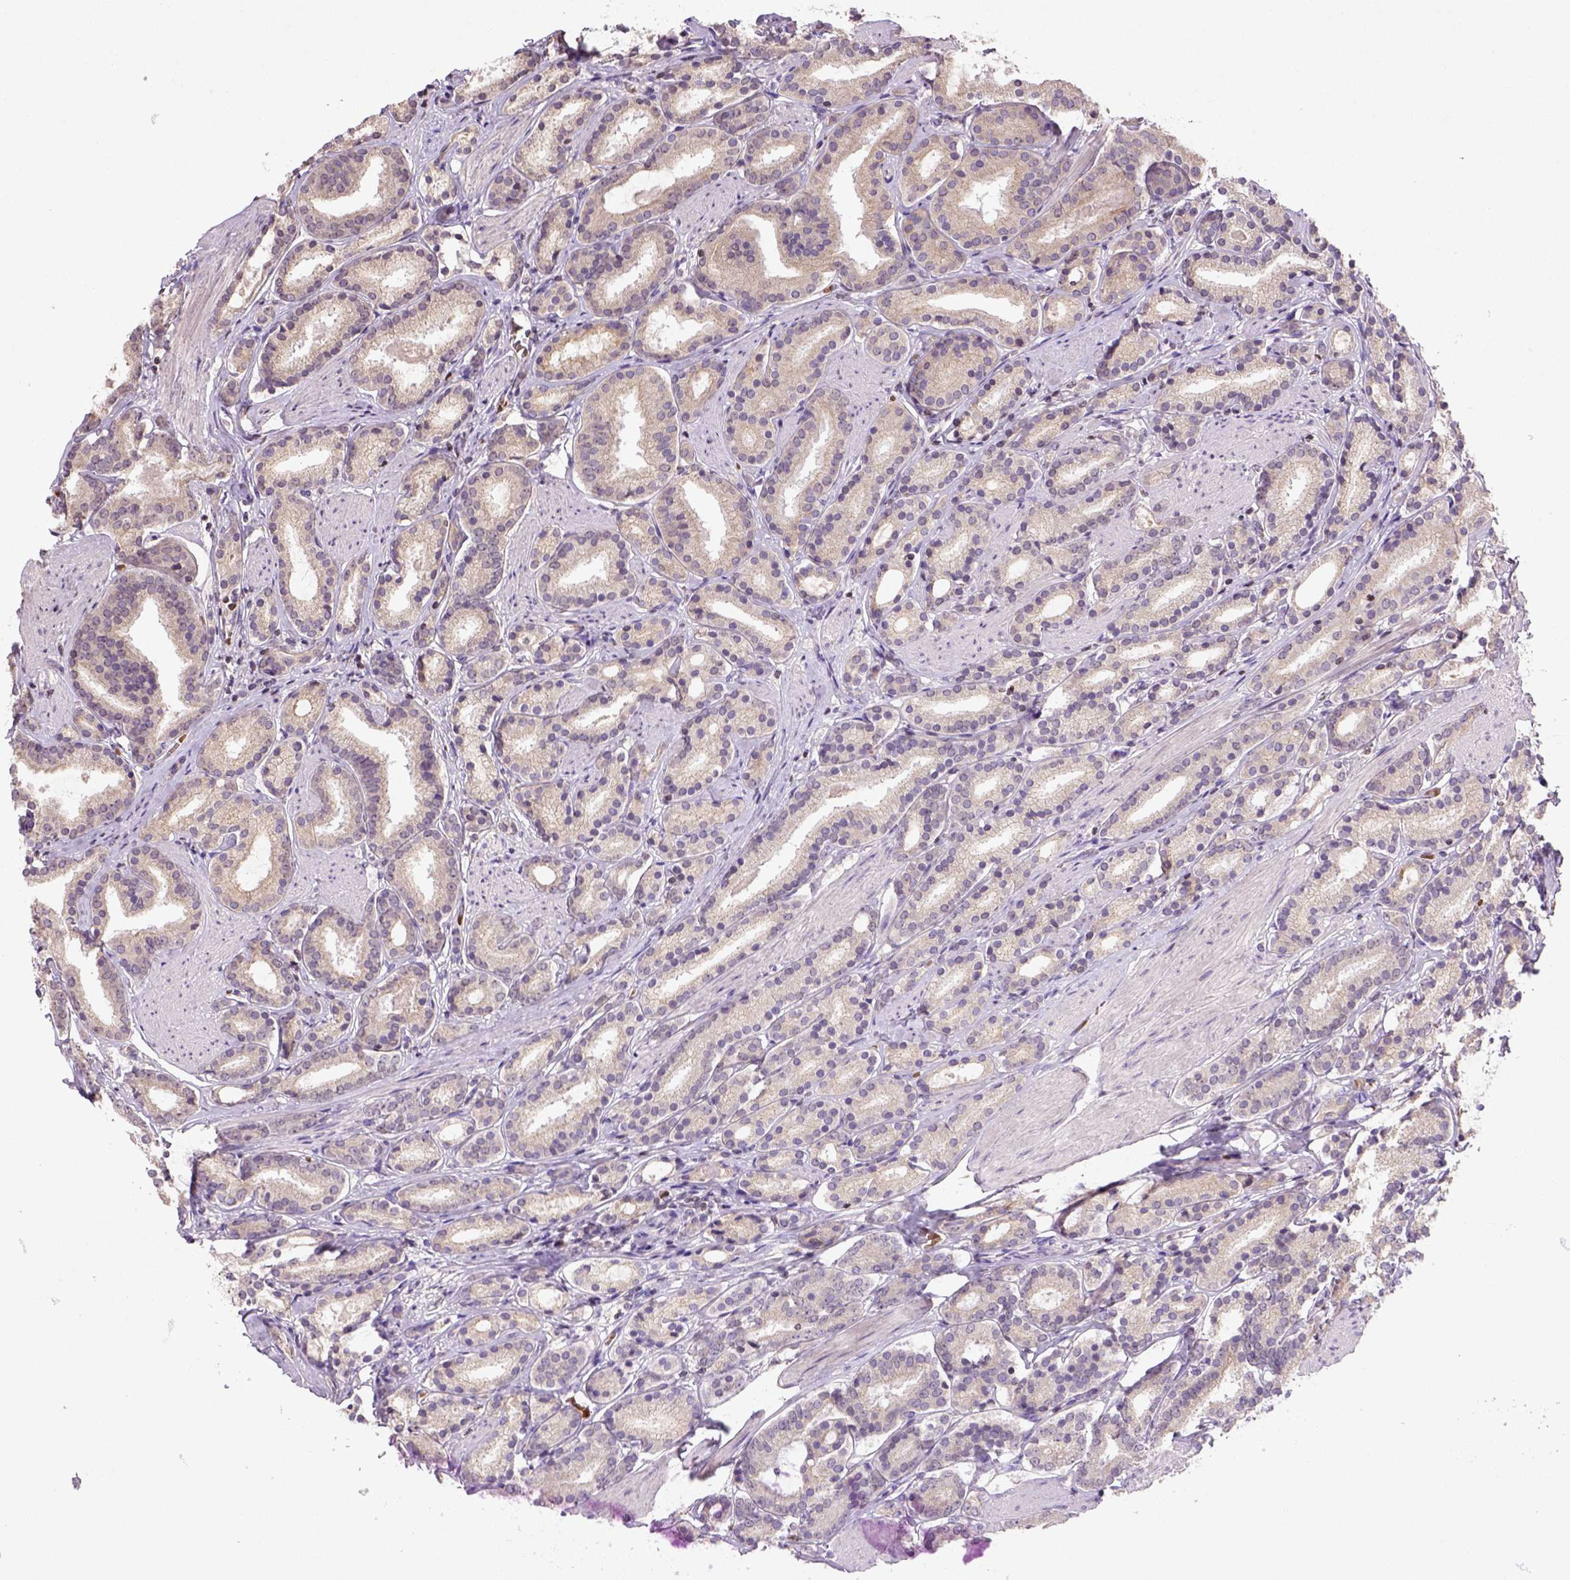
{"staining": {"intensity": "weak", "quantity": "<25%", "location": "cytoplasmic/membranous,nuclear"}, "tissue": "prostate cancer", "cell_type": "Tumor cells", "image_type": "cancer", "snomed": [{"axis": "morphology", "description": "Adenocarcinoma, High grade"}, {"axis": "topography", "description": "Prostate"}], "caption": "This is an immunohistochemistry photomicrograph of human prostate adenocarcinoma (high-grade). There is no positivity in tumor cells.", "gene": "NUDT3", "patient": {"sex": "male", "age": 63}}